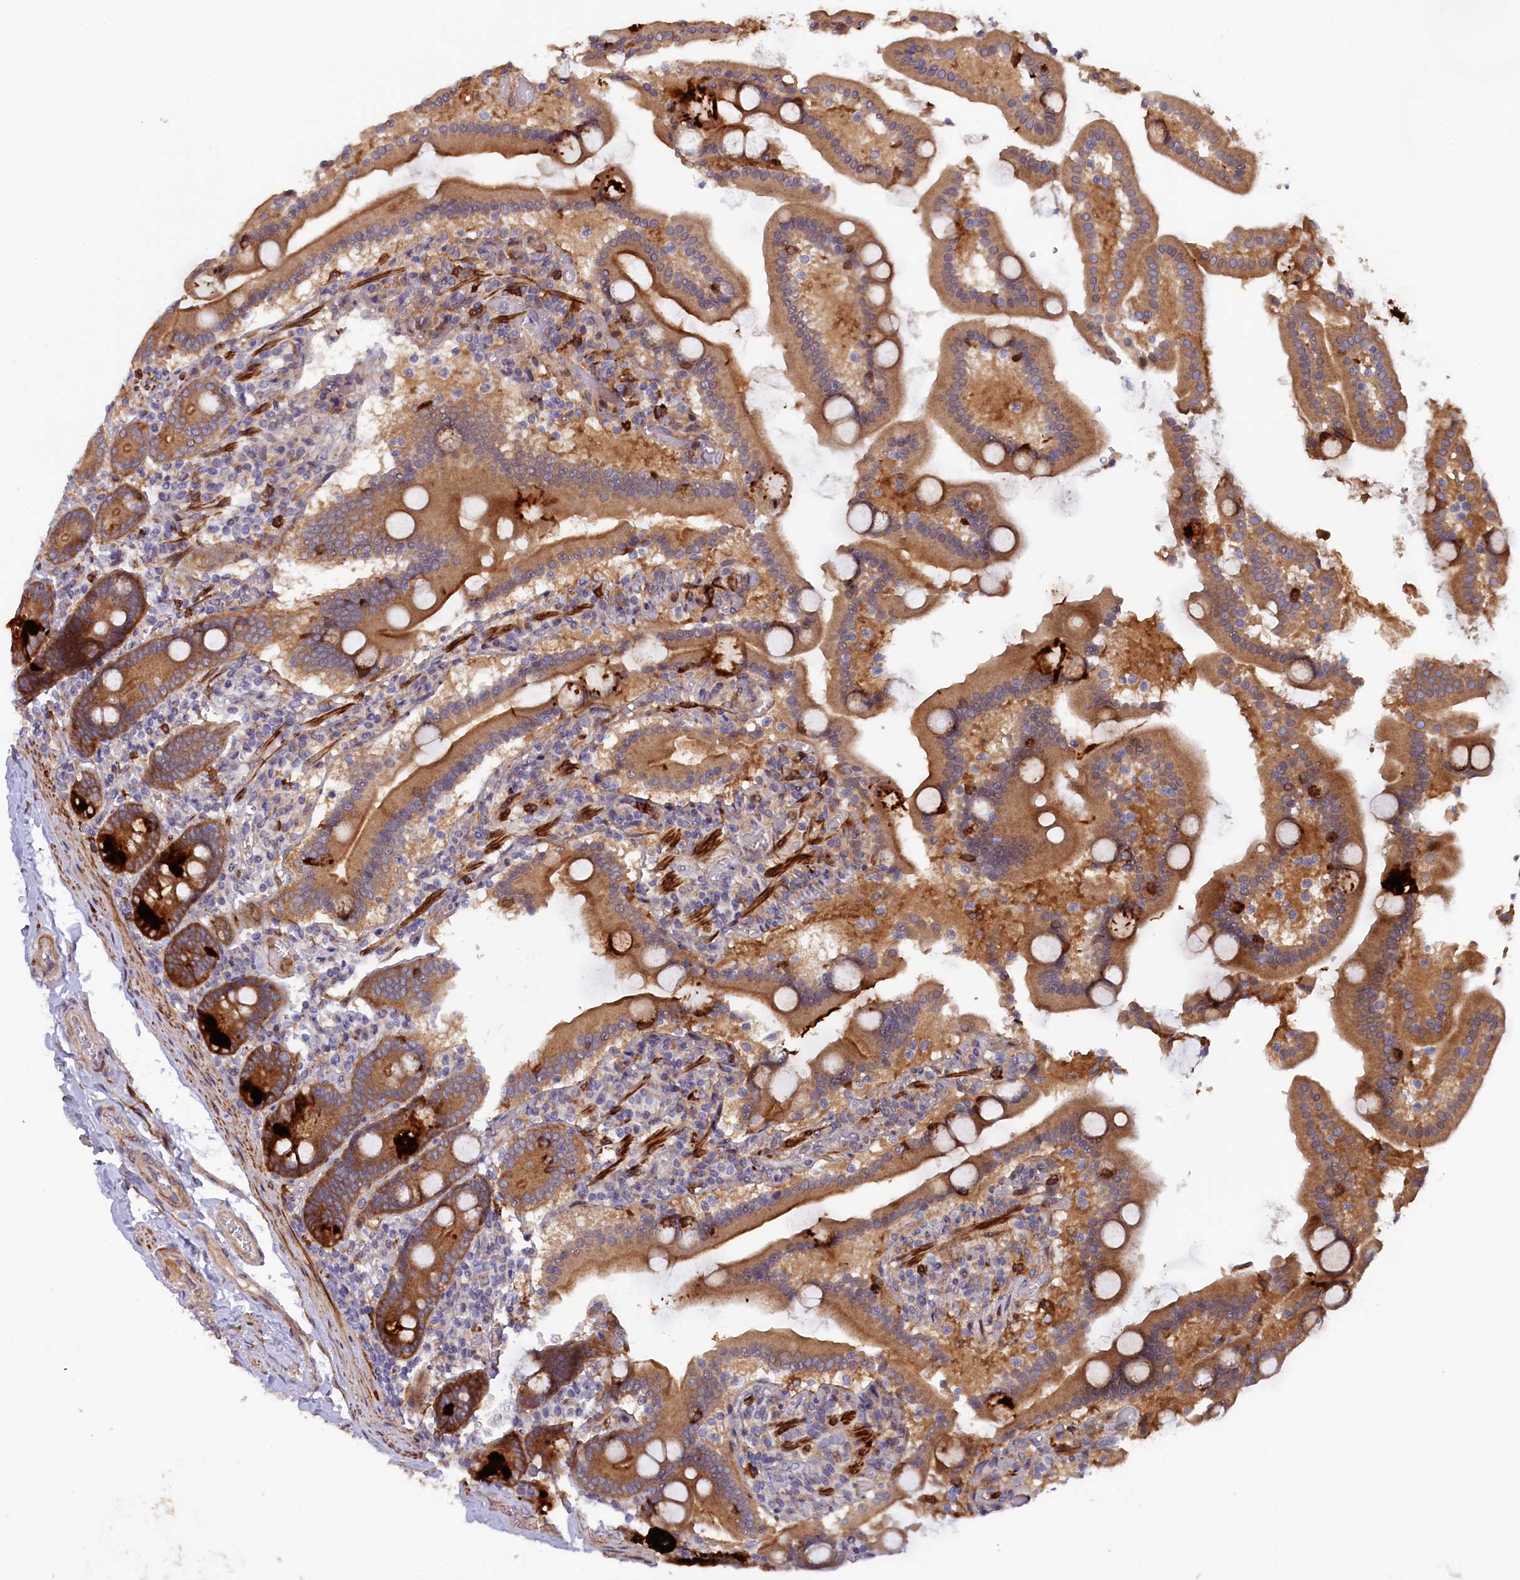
{"staining": {"intensity": "strong", "quantity": ">75%", "location": "cytoplasmic/membranous"}, "tissue": "duodenum", "cell_type": "Glandular cells", "image_type": "normal", "snomed": [{"axis": "morphology", "description": "Normal tissue, NOS"}, {"axis": "topography", "description": "Duodenum"}], "caption": "Immunohistochemistry (DAB) staining of benign duodenum exhibits strong cytoplasmic/membranous protein positivity in approximately >75% of glandular cells. The staining was performed using DAB (3,3'-diaminobenzidine), with brown indicating positive protein expression. Nuclei are stained blue with hematoxylin.", "gene": "FERMT1", "patient": {"sex": "male", "age": 55}}